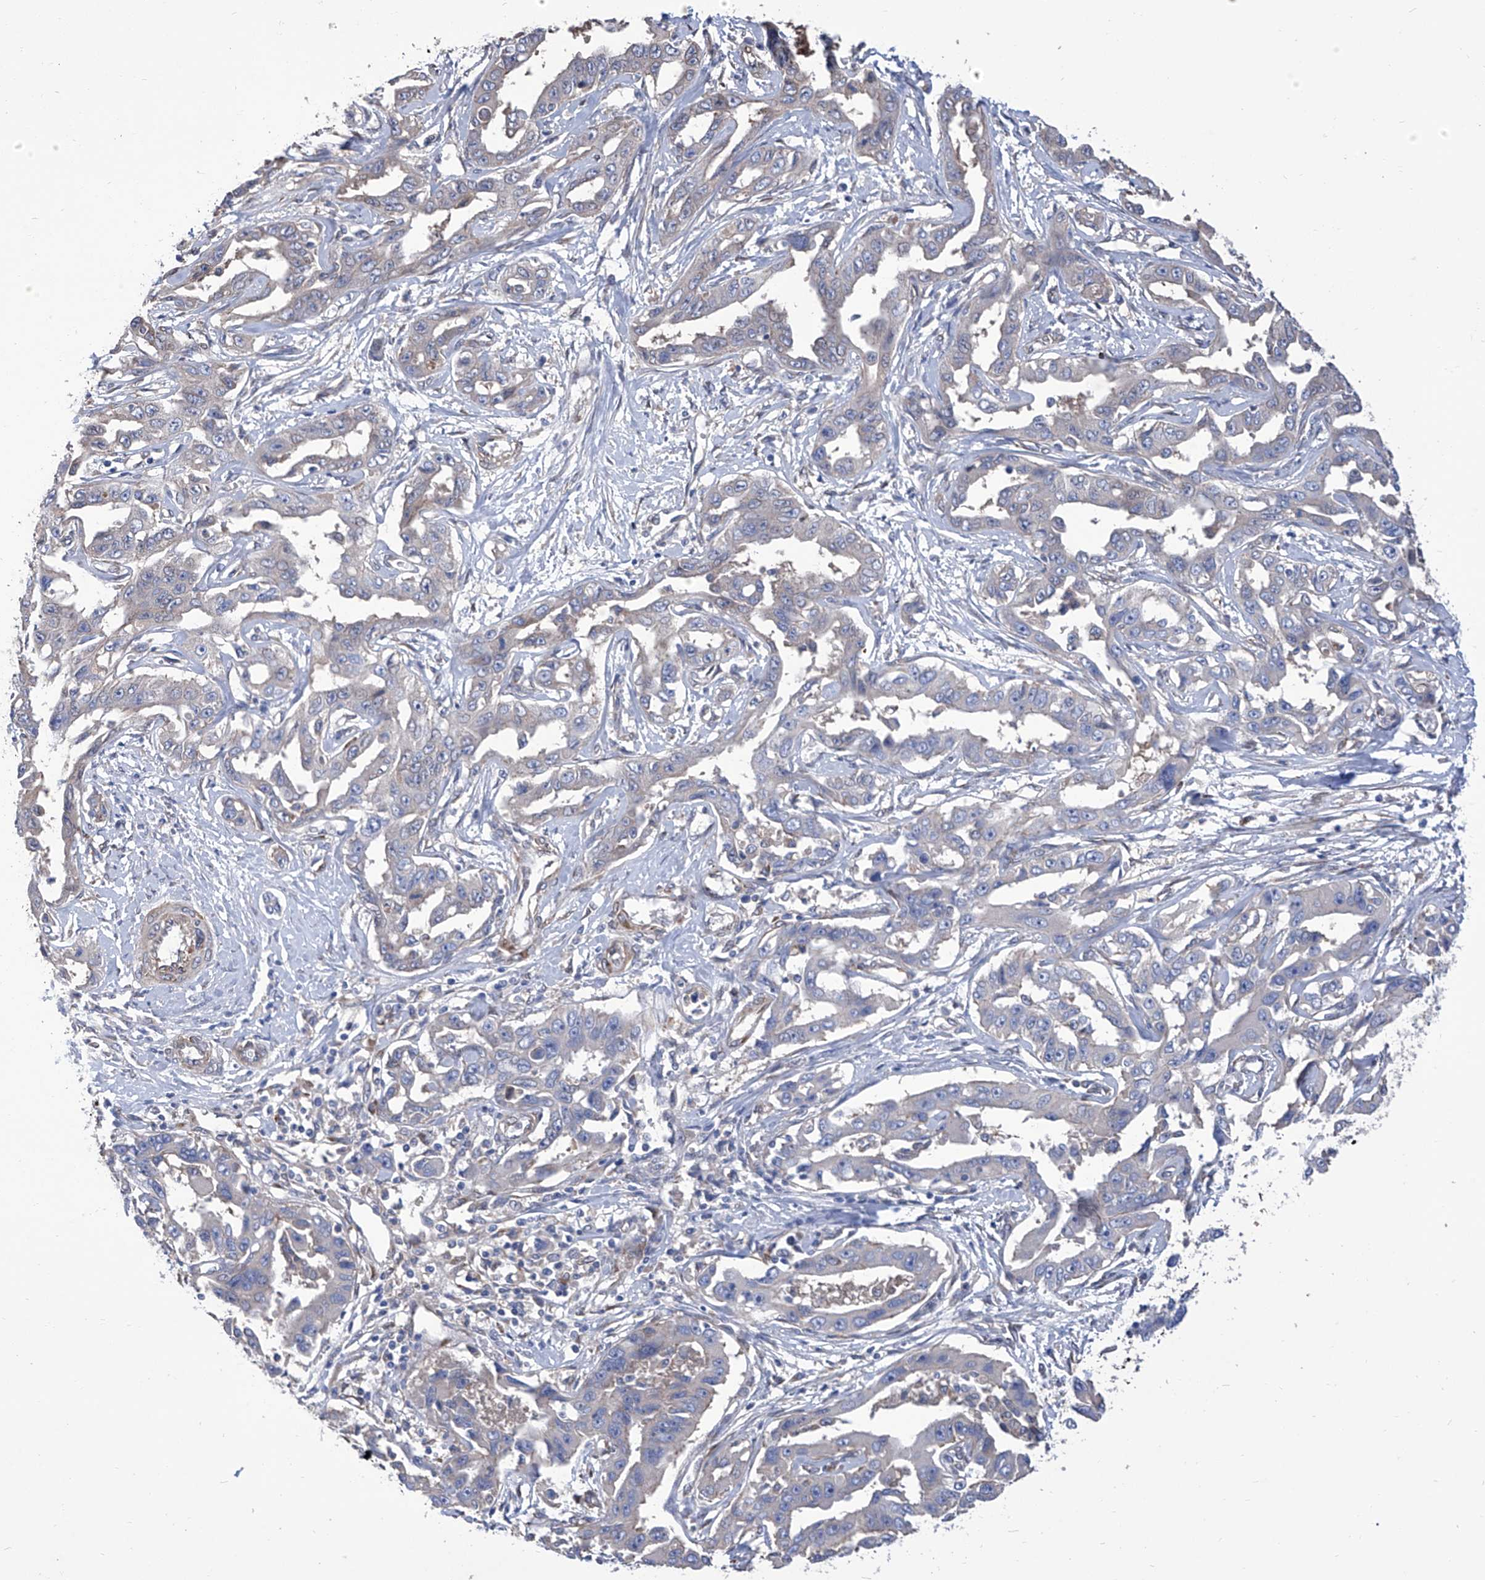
{"staining": {"intensity": "negative", "quantity": "none", "location": "none"}, "tissue": "liver cancer", "cell_type": "Tumor cells", "image_type": "cancer", "snomed": [{"axis": "morphology", "description": "Cholangiocarcinoma"}, {"axis": "topography", "description": "Liver"}], "caption": "Image shows no significant protein positivity in tumor cells of liver cancer.", "gene": "SMS", "patient": {"sex": "male", "age": 59}}